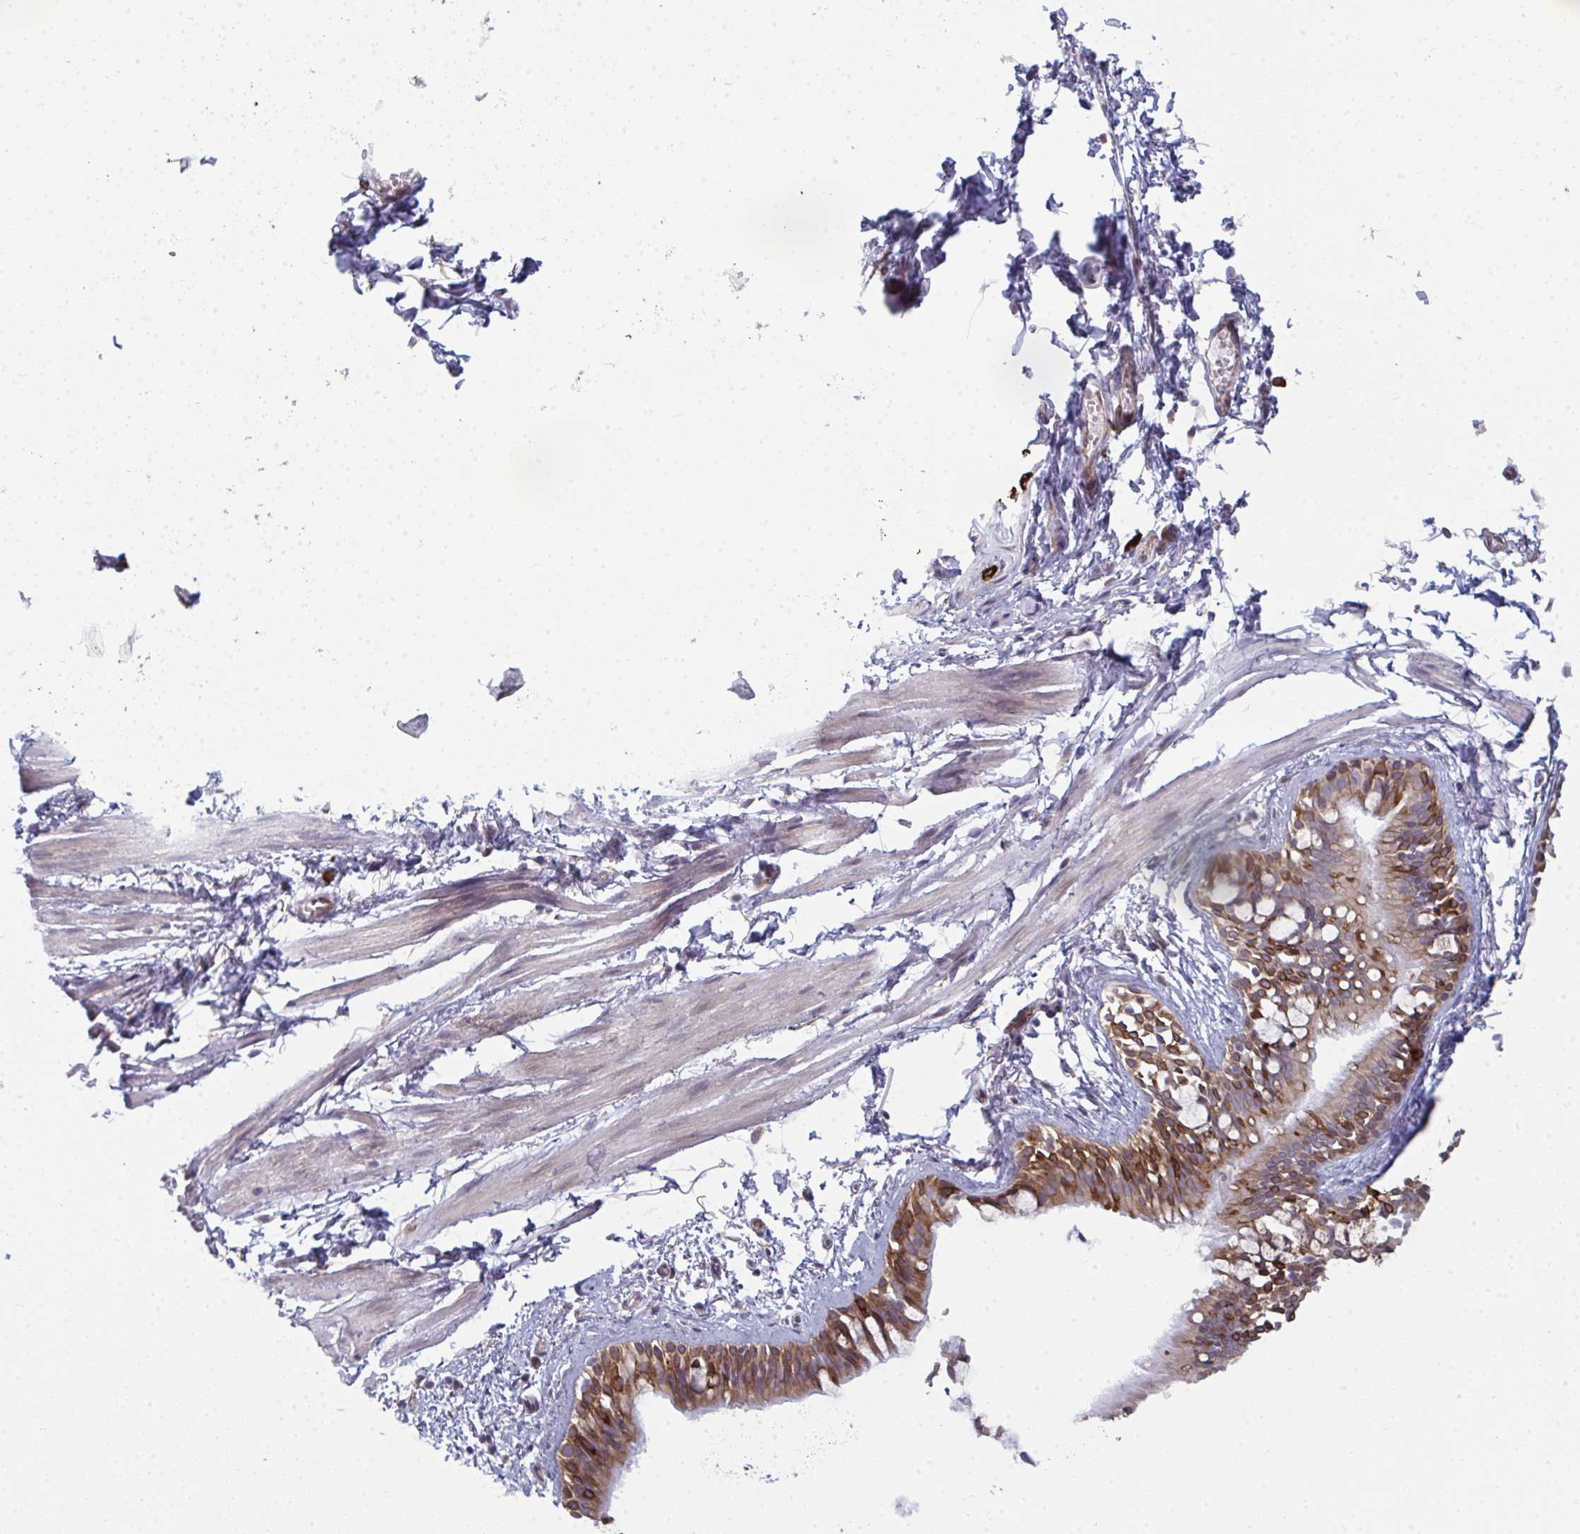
{"staining": {"intensity": "moderate", "quantity": ">75%", "location": "cytoplasmic/membranous"}, "tissue": "bronchus", "cell_type": "Respiratory epithelial cells", "image_type": "normal", "snomed": [{"axis": "morphology", "description": "Normal tissue, NOS"}, {"axis": "topography", "description": "Bronchus"}], "caption": "Immunohistochemistry (DAB) staining of normal bronchus shows moderate cytoplasmic/membranous protein positivity in about >75% of respiratory epithelial cells. Nuclei are stained in blue.", "gene": "LYSMD4", "patient": {"sex": "female", "age": 59}}